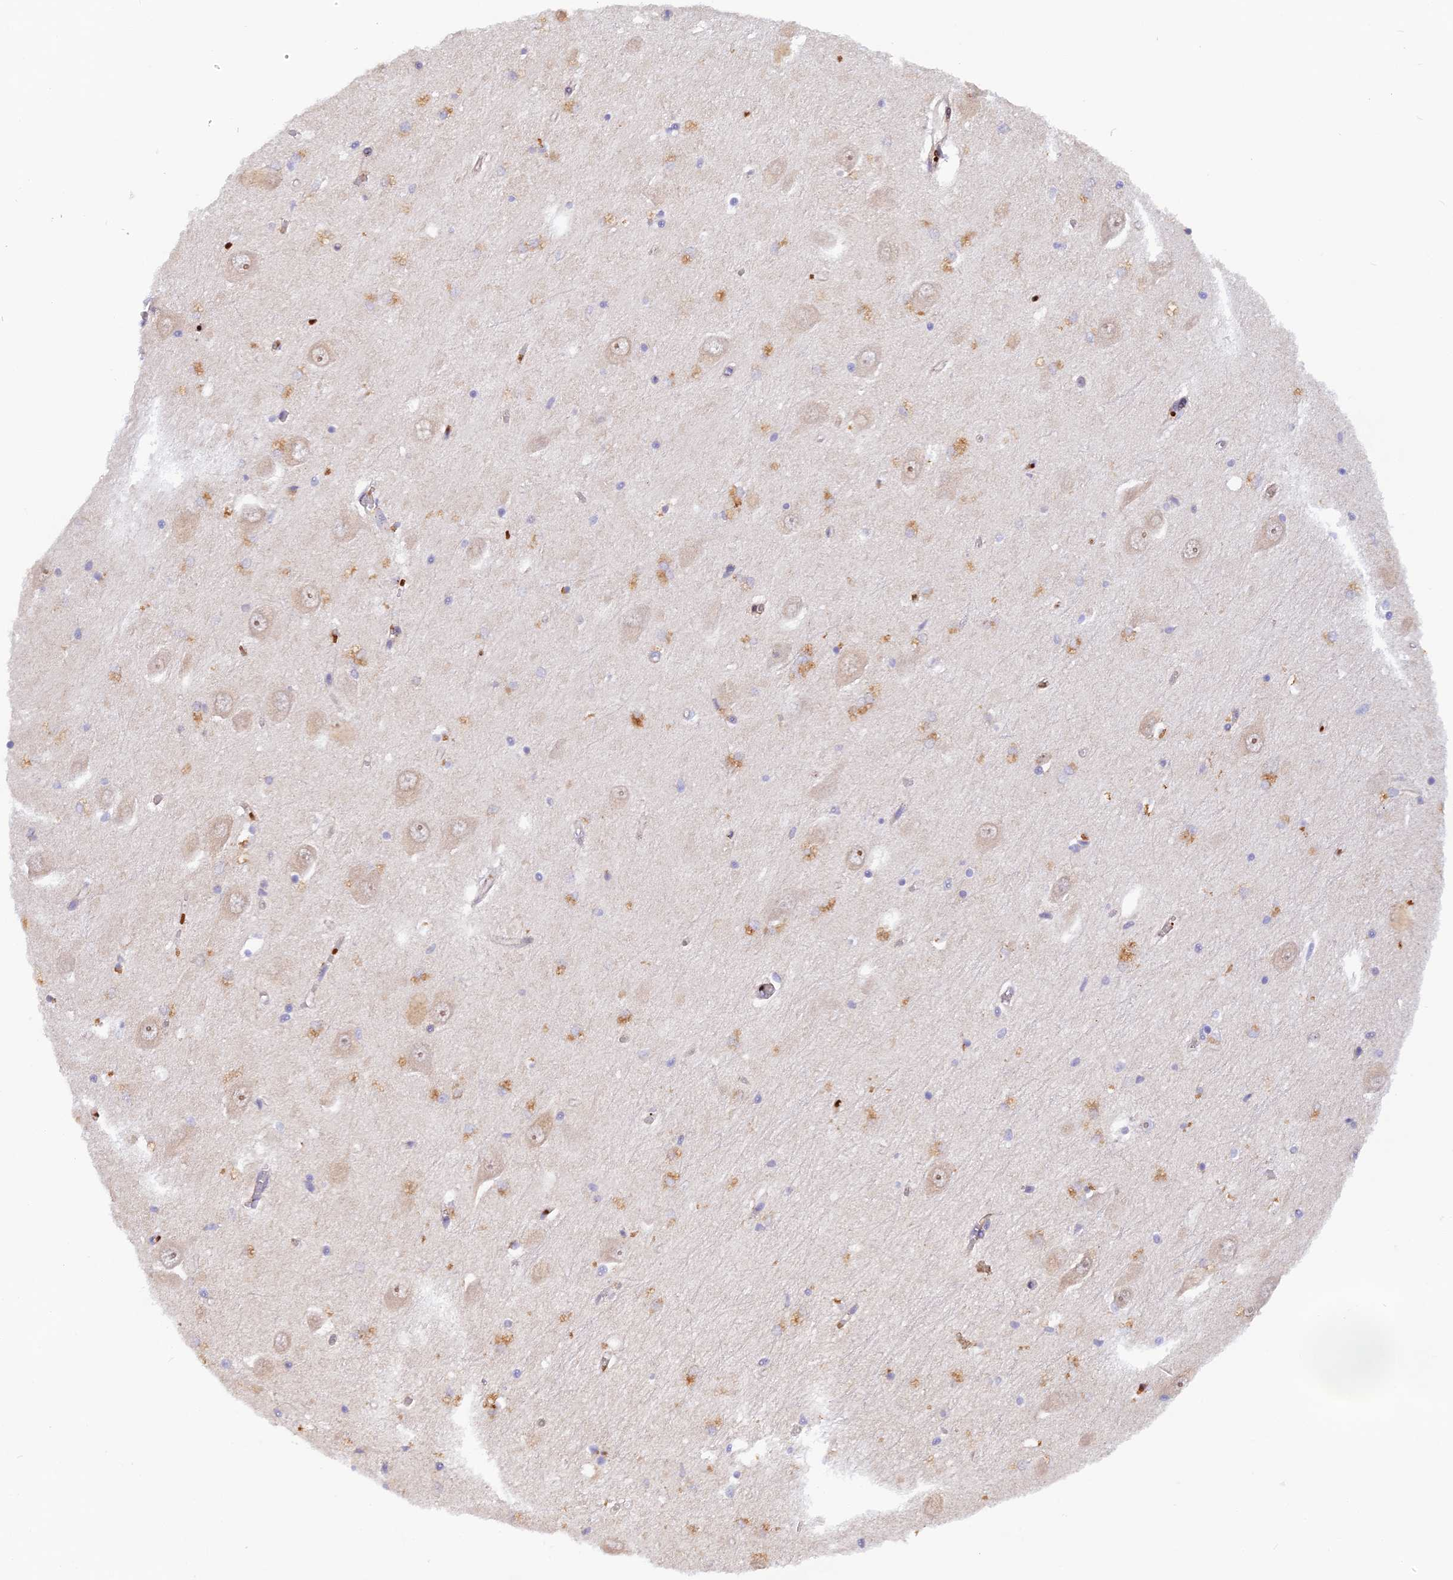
{"staining": {"intensity": "moderate", "quantity": "25%-75%", "location": "cytoplasmic/membranous"}, "tissue": "hippocampus", "cell_type": "Glial cells", "image_type": "normal", "snomed": [{"axis": "morphology", "description": "Normal tissue, NOS"}, {"axis": "topography", "description": "Hippocampus"}], "caption": "A brown stain shows moderate cytoplasmic/membranous expression of a protein in glial cells of unremarkable hippocampus. (DAB (3,3'-diaminobenzidine) = brown stain, brightfield microscopy at high magnification).", "gene": "WDFY4", "patient": {"sex": "male", "age": 70}}